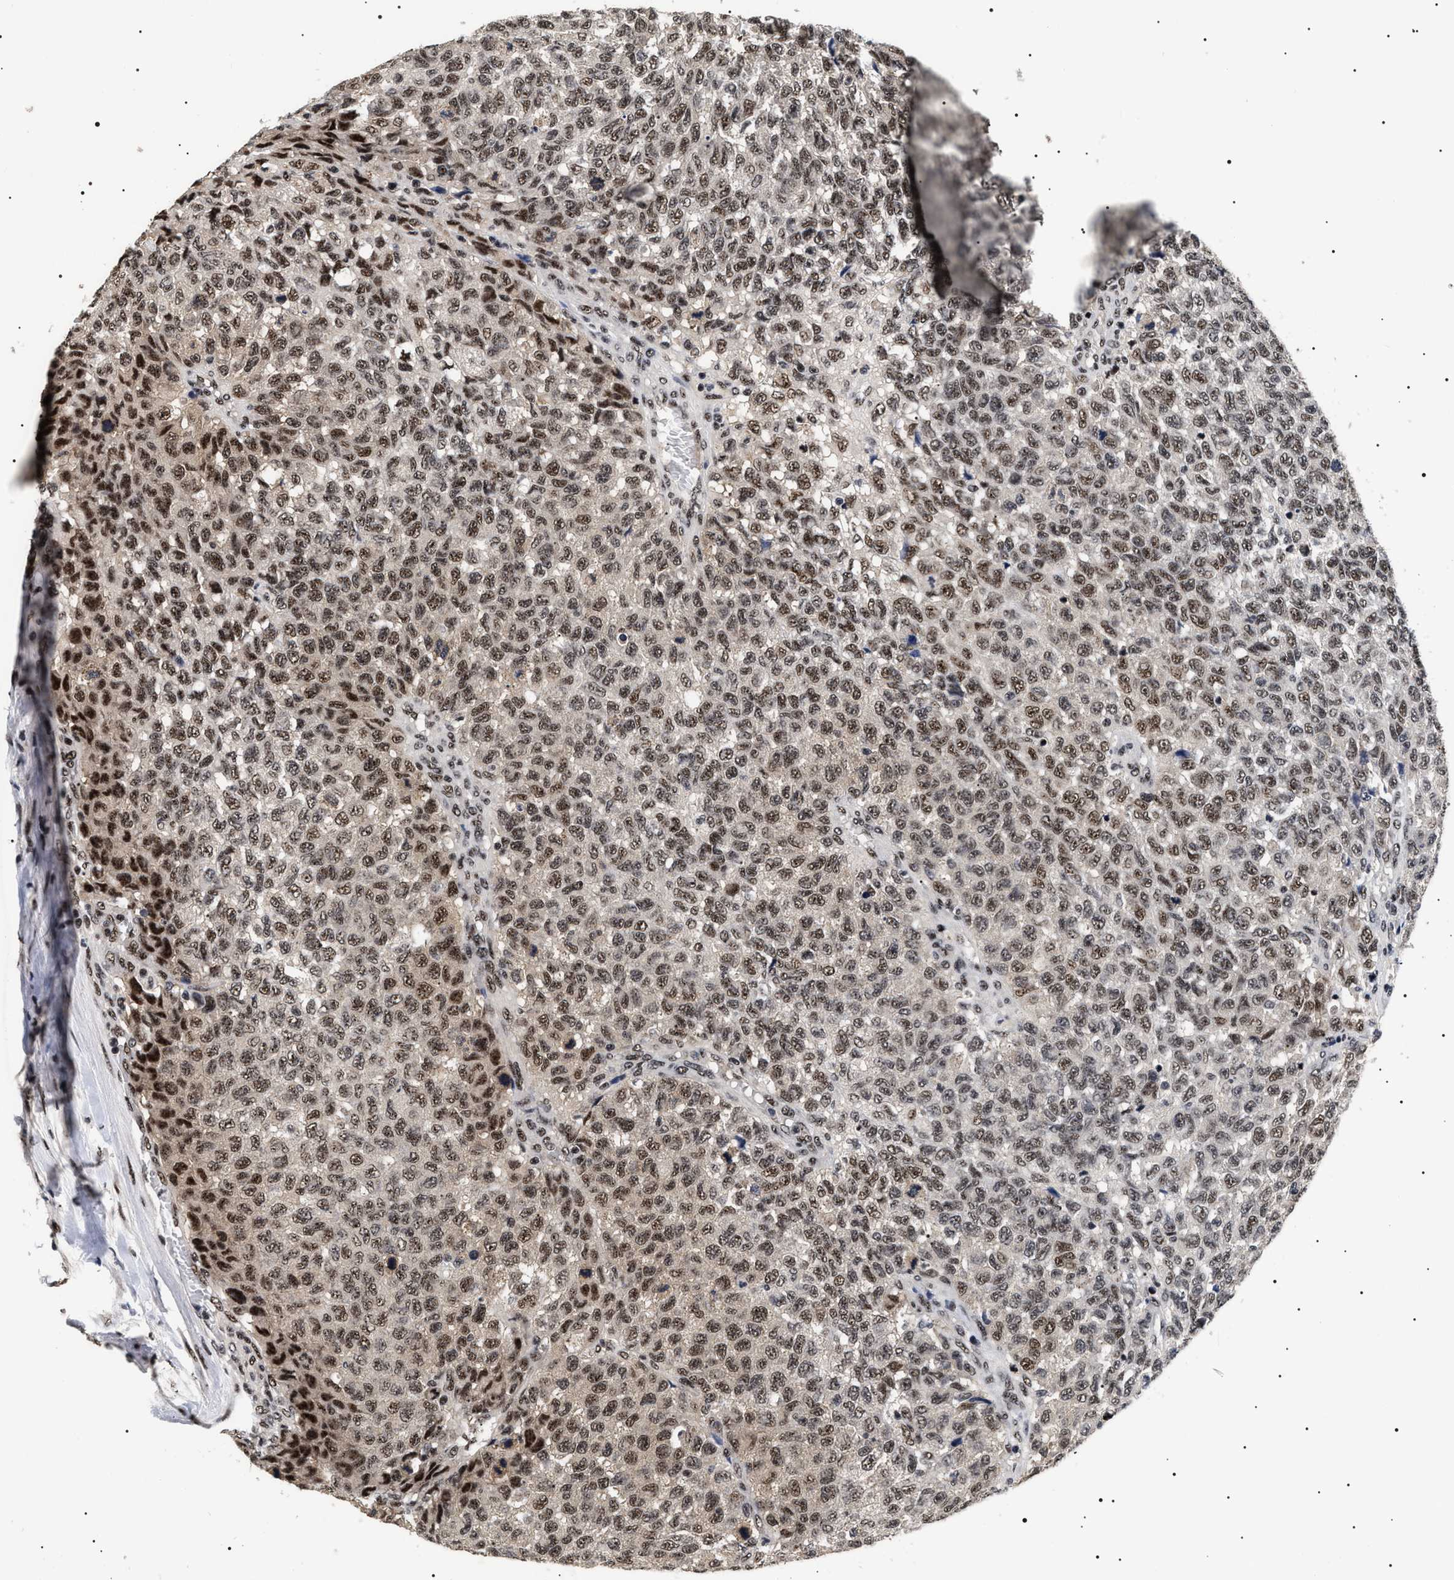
{"staining": {"intensity": "moderate", "quantity": ">75%", "location": "nuclear"}, "tissue": "testis cancer", "cell_type": "Tumor cells", "image_type": "cancer", "snomed": [{"axis": "morphology", "description": "Seminoma, NOS"}, {"axis": "topography", "description": "Testis"}], "caption": "High-magnification brightfield microscopy of testis seminoma stained with DAB (brown) and counterstained with hematoxylin (blue). tumor cells exhibit moderate nuclear staining is identified in approximately>75% of cells.", "gene": "CAAP1", "patient": {"sex": "male", "age": 59}}